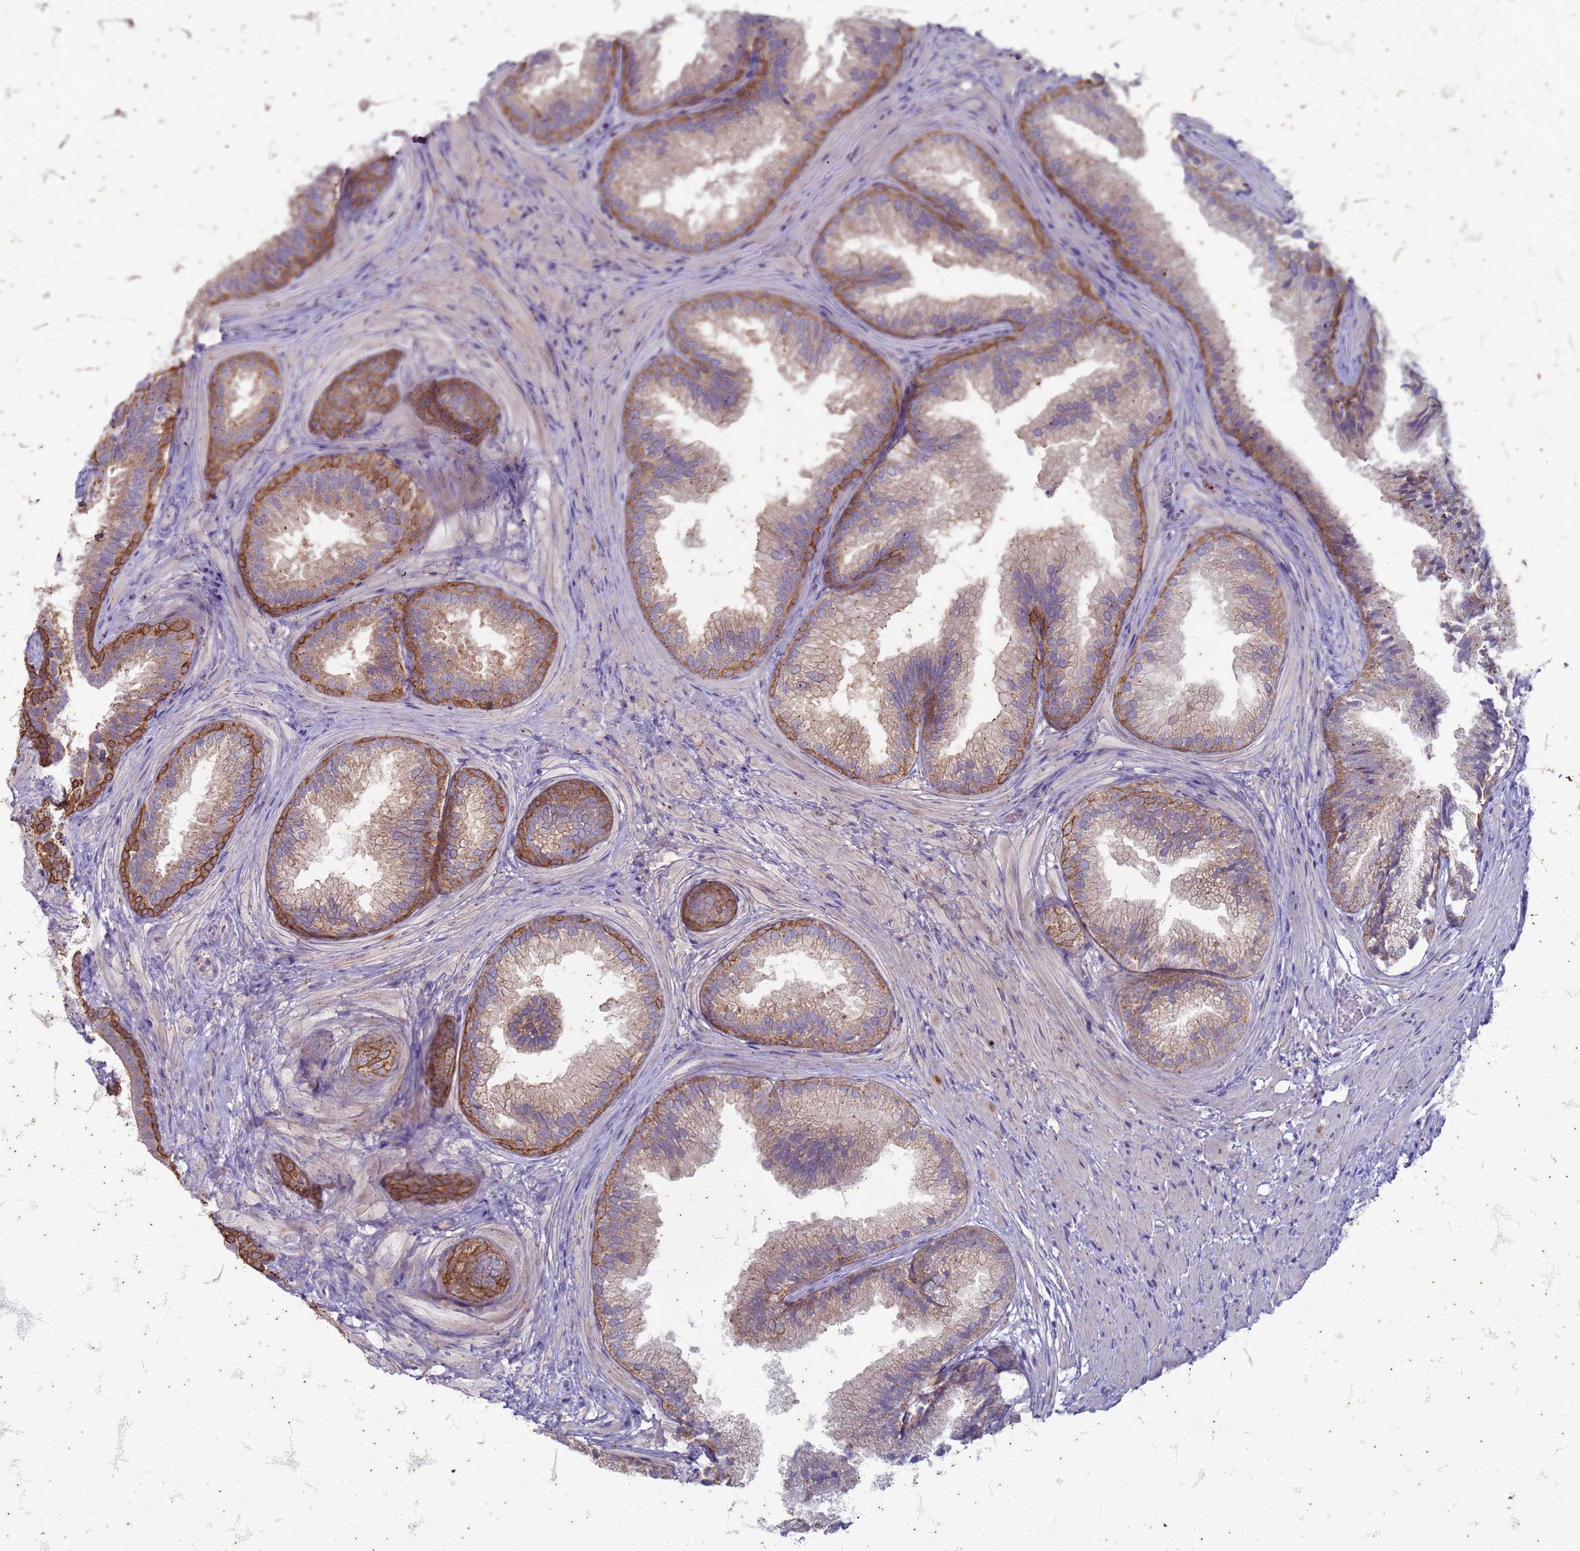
{"staining": {"intensity": "strong", "quantity": "<25%", "location": "cytoplasmic/membranous"}, "tissue": "prostate", "cell_type": "Glandular cells", "image_type": "normal", "snomed": [{"axis": "morphology", "description": "Normal tissue, NOS"}, {"axis": "topography", "description": "Prostate"}], "caption": "A medium amount of strong cytoplasmic/membranous expression is seen in about <25% of glandular cells in normal prostate. (DAB = brown stain, brightfield microscopy at high magnification).", "gene": "SUCO", "patient": {"sex": "male", "age": 76}}